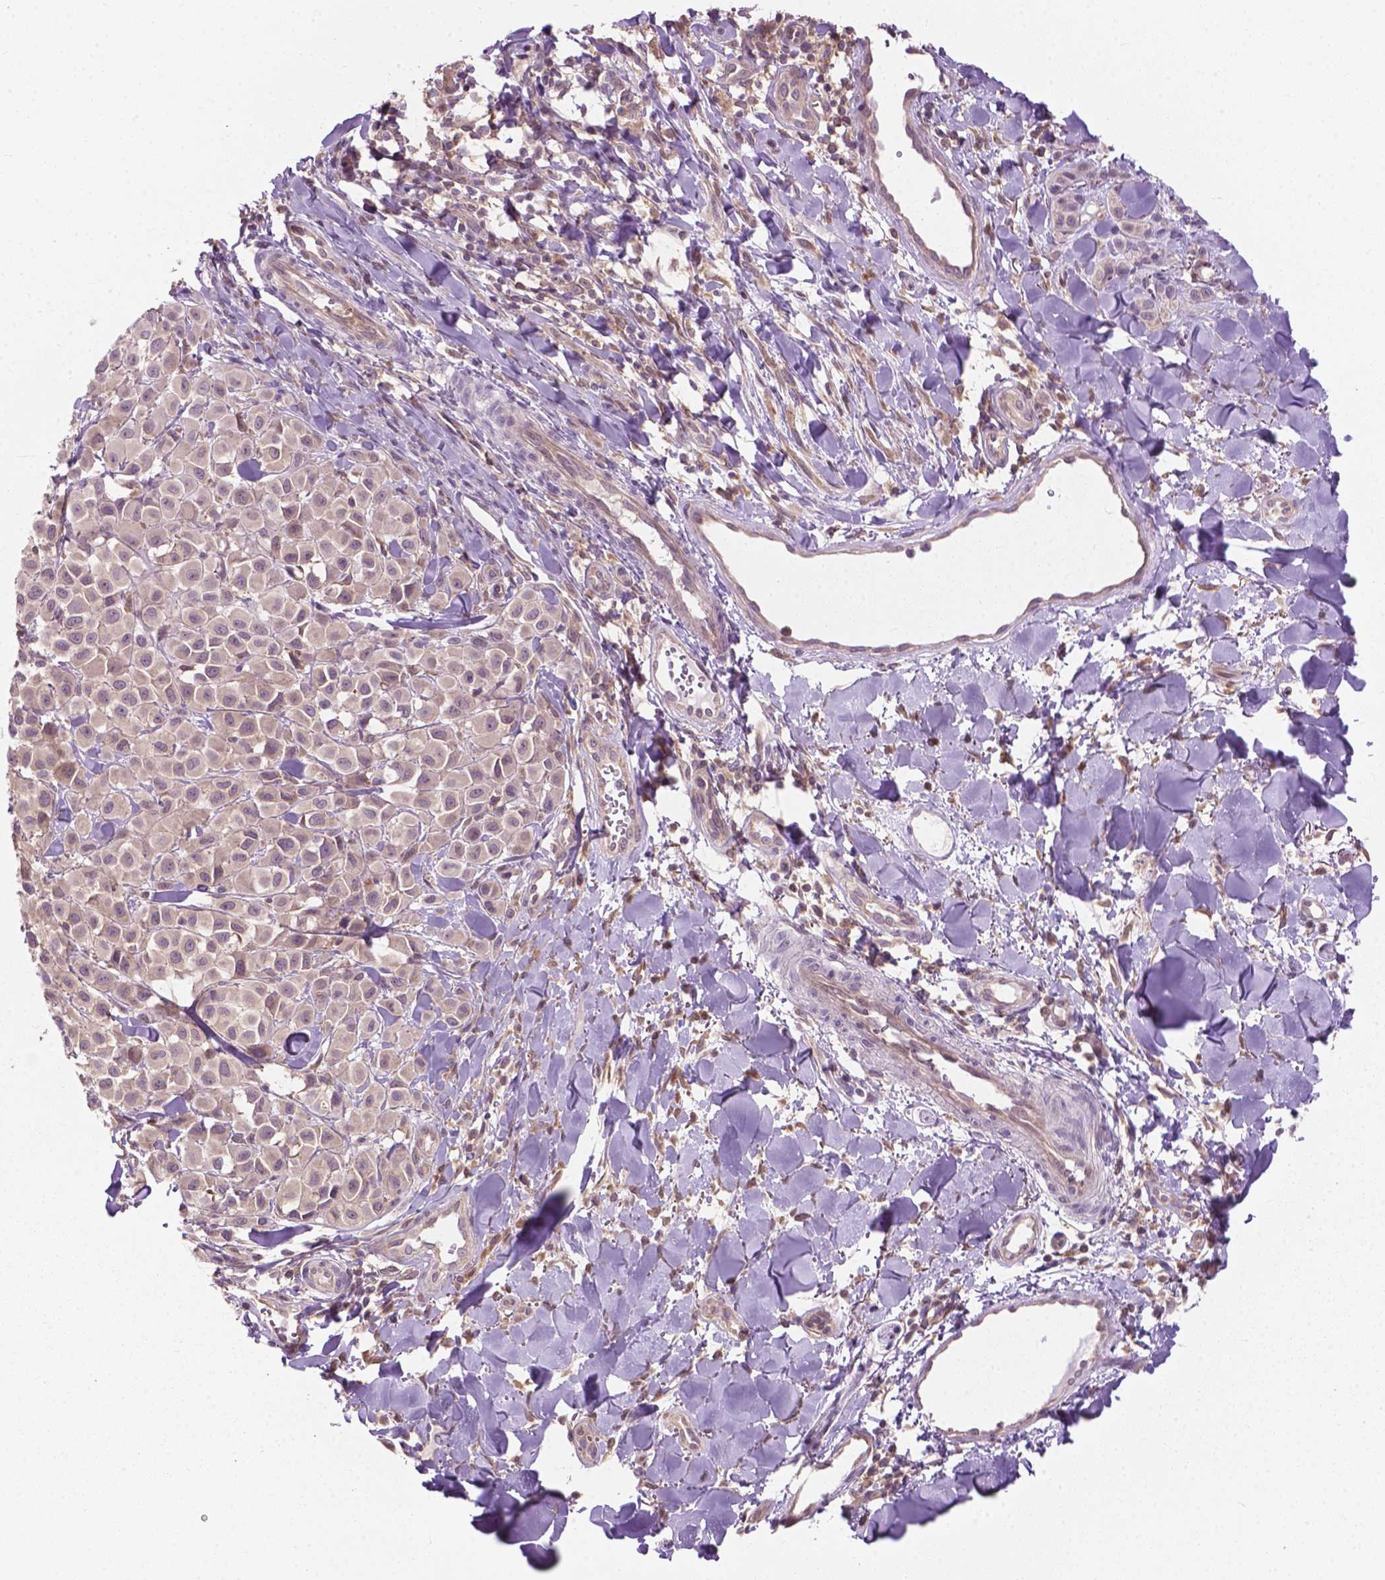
{"staining": {"intensity": "negative", "quantity": "none", "location": "none"}, "tissue": "melanoma", "cell_type": "Tumor cells", "image_type": "cancer", "snomed": [{"axis": "morphology", "description": "Malignant melanoma, NOS"}, {"axis": "topography", "description": "Skin"}], "caption": "IHC photomicrograph of human malignant melanoma stained for a protein (brown), which reveals no expression in tumor cells.", "gene": "MZT1", "patient": {"sex": "male", "age": 77}}